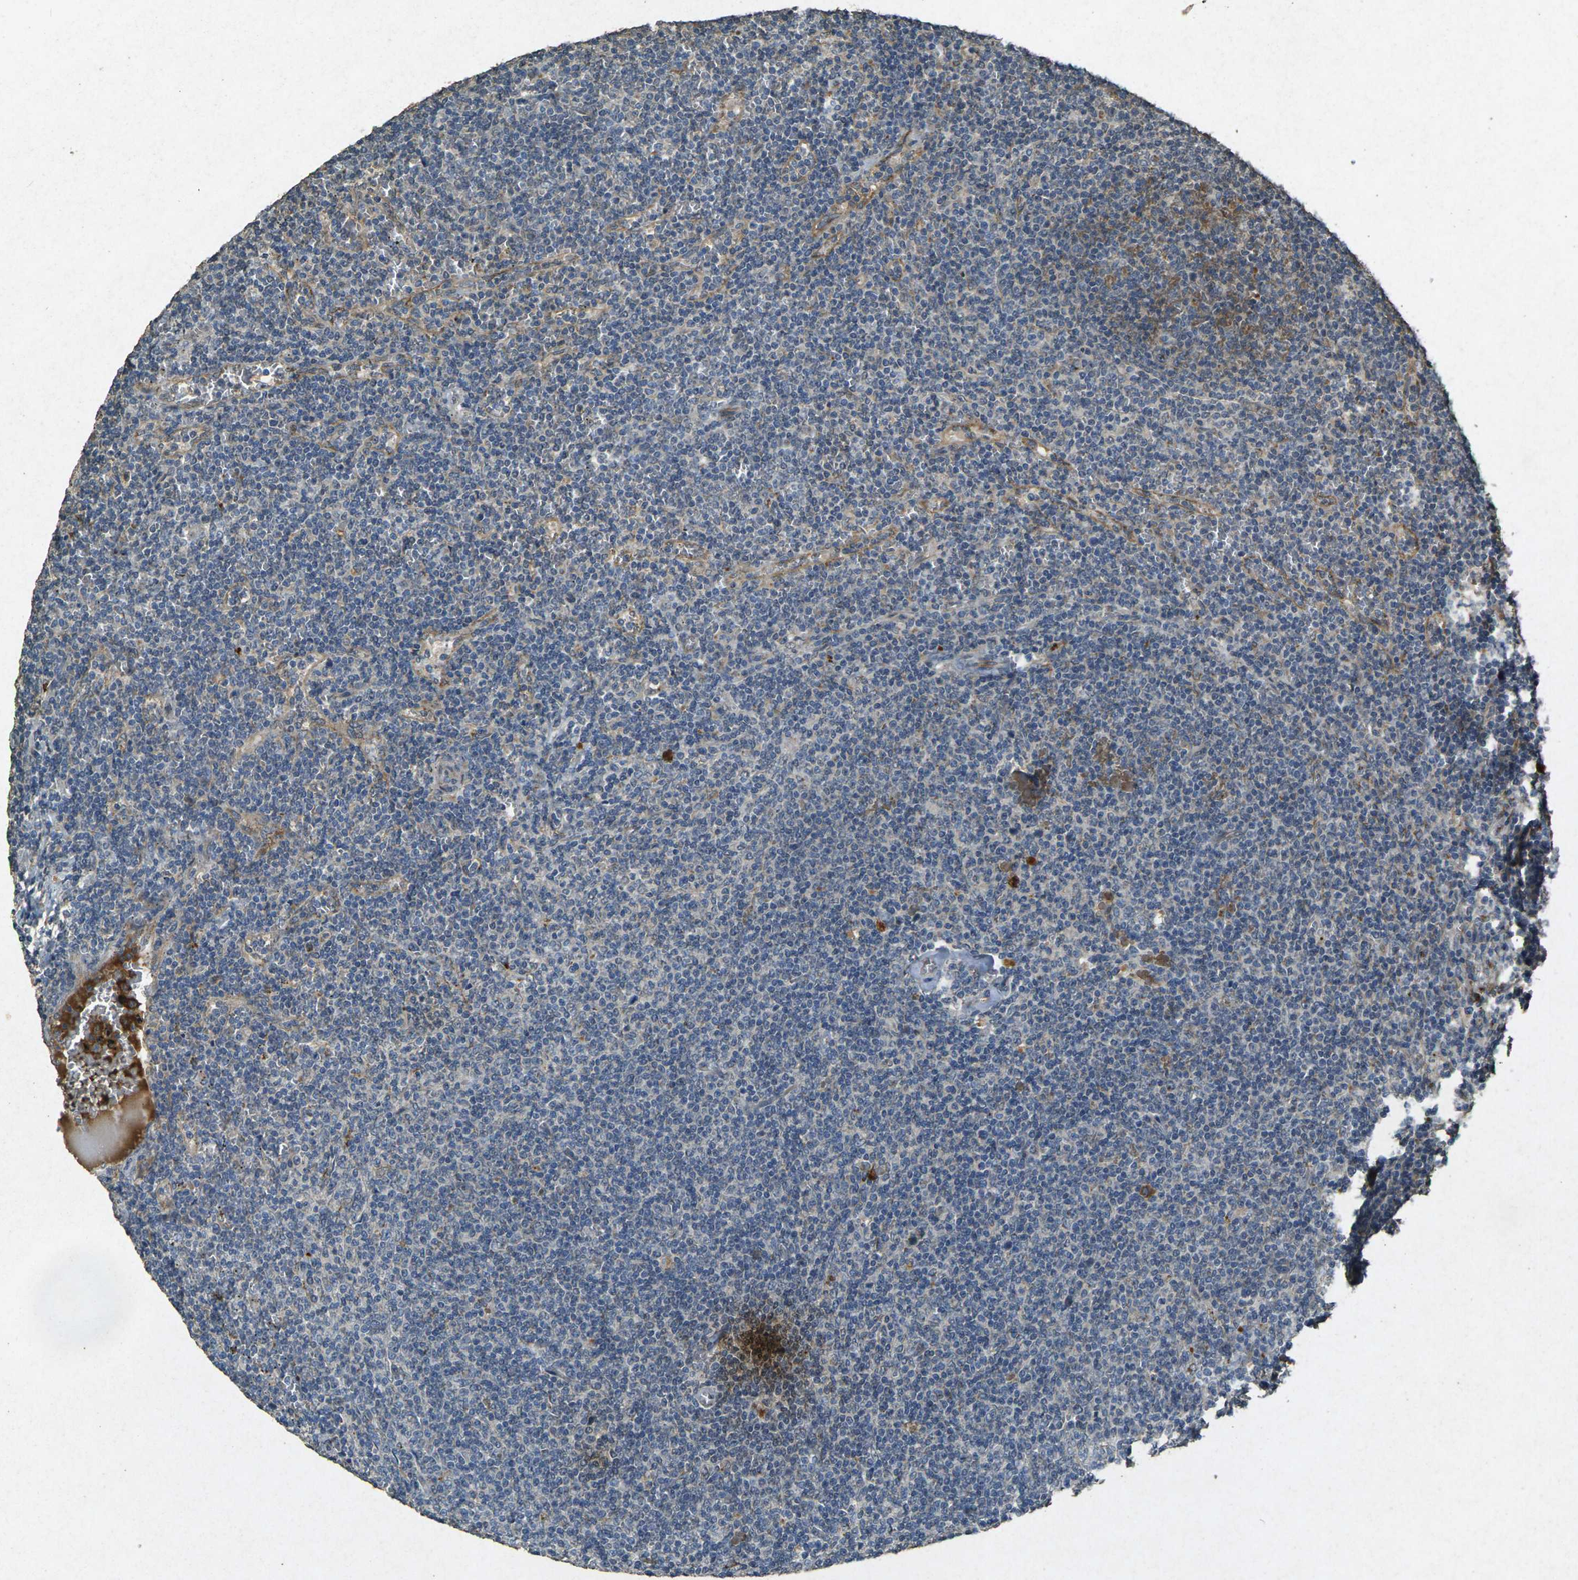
{"staining": {"intensity": "moderate", "quantity": "<25%", "location": "cytoplasmic/membranous"}, "tissue": "lymphoma", "cell_type": "Tumor cells", "image_type": "cancer", "snomed": [{"axis": "morphology", "description": "Malignant lymphoma, non-Hodgkin's type, Low grade"}, {"axis": "topography", "description": "Spleen"}], "caption": "Low-grade malignant lymphoma, non-Hodgkin's type stained with a protein marker displays moderate staining in tumor cells.", "gene": "RGMA", "patient": {"sex": "female", "age": 50}}